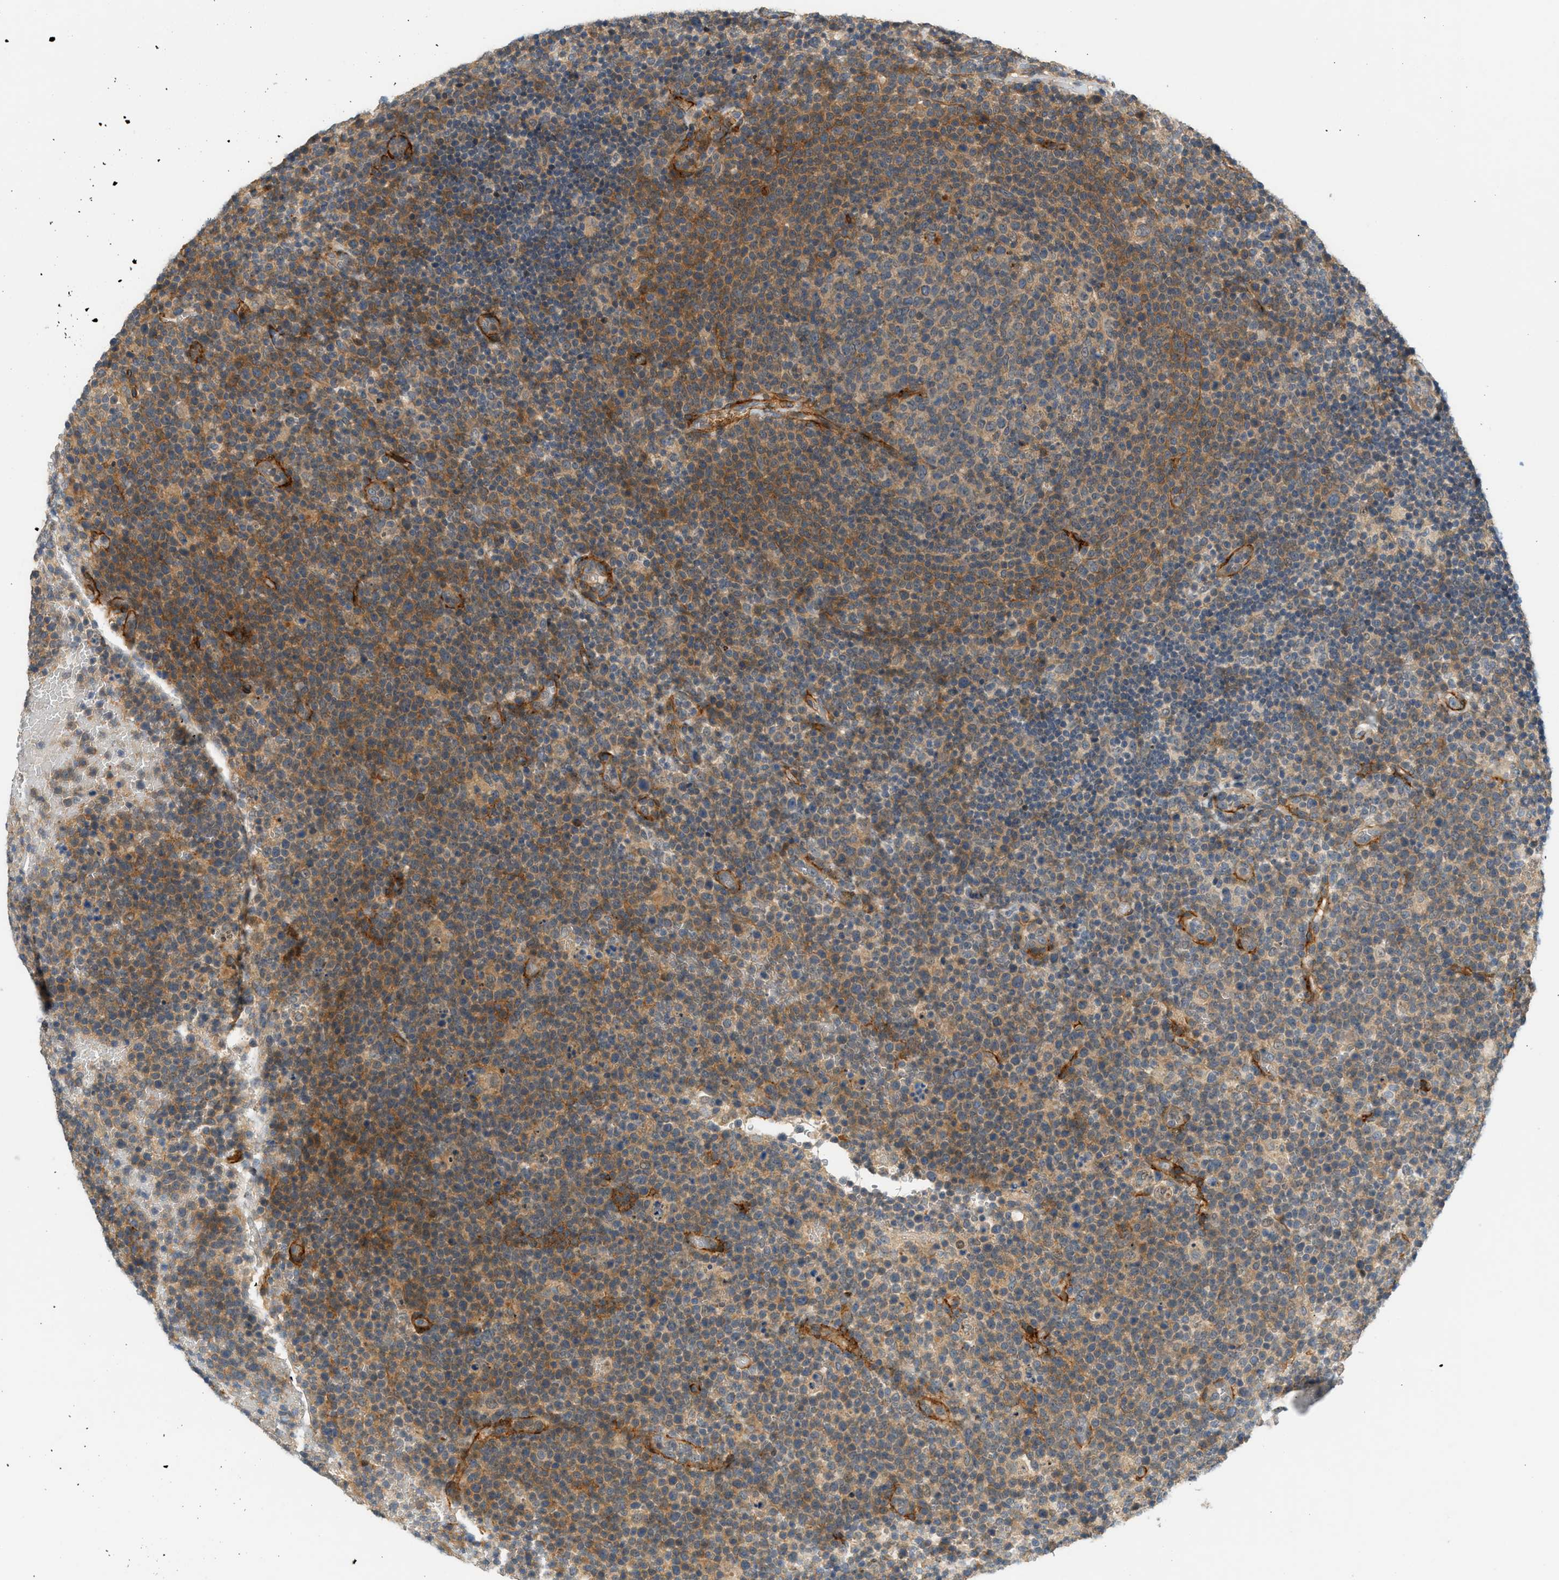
{"staining": {"intensity": "moderate", "quantity": ">75%", "location": "cytoplasmic/membranous"}, "tissue": "lymphoma", "cell_type": "Tumor cells", "image_type": "cancer", "snomed": [{"axis": "morphology", "description": "Malignant lymphoma, non-Hodgkin's type, High grade"}, {"axis": "topography", "description": "Lymph node"}], "caption": "Tumor cells exhibit medium levels of moderate cytoplasmic/membranous positivity in about >75% of cells in high-grade malignant lymphoma, non-Hodgkin's type.", "gene": "EDNRA", "patient": {"sex": "male", "age": 61}}